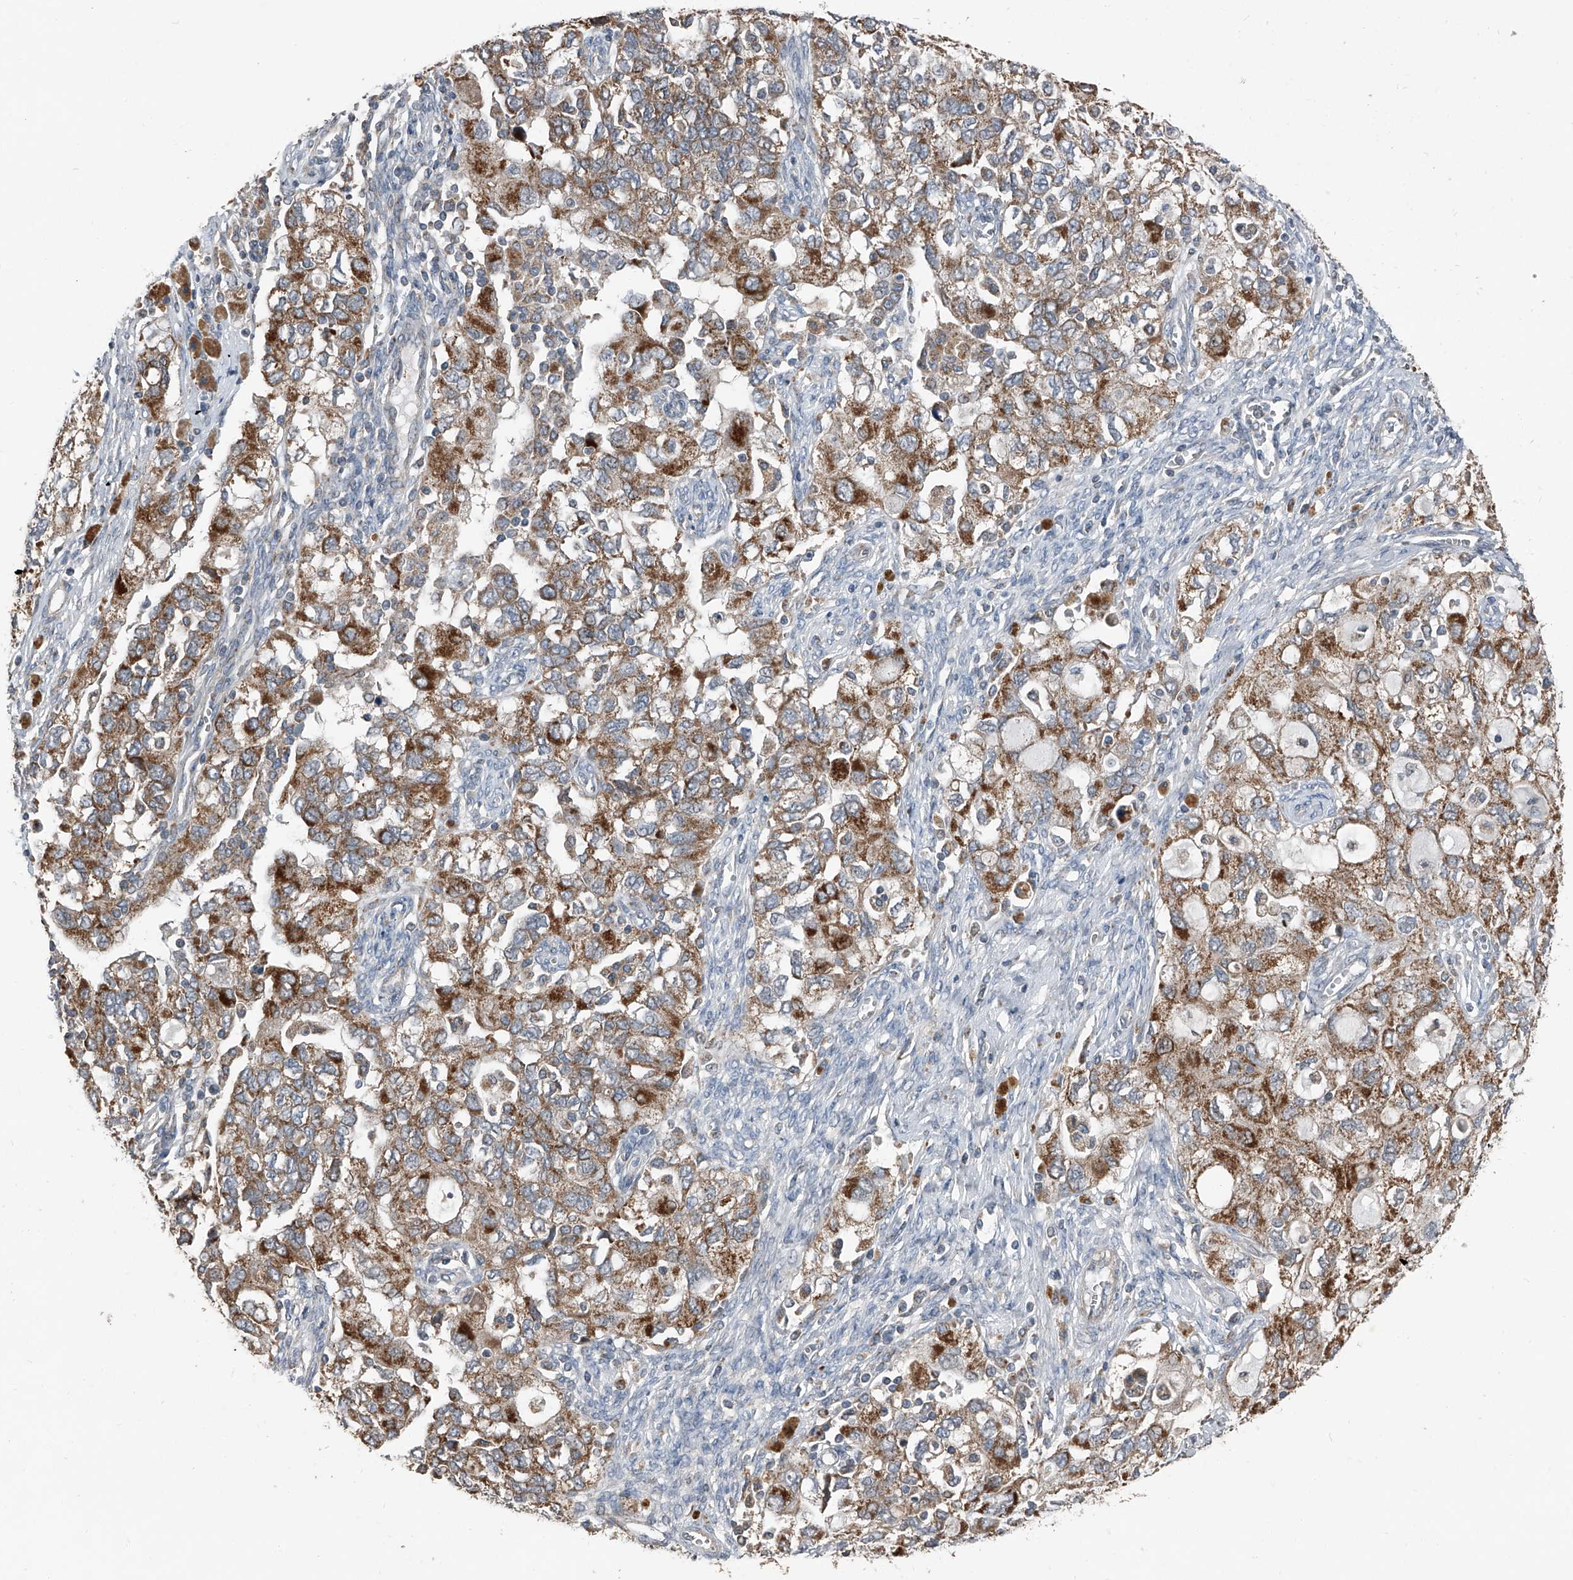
{"staining": {"intensity": "moderate", "quantity": ">75%", "location": "cytoplasmic/membranous"}, "tissue": "ovarian cancer", "cell_type": "Tumor cells", "image_type": "cancer", "snomed": [{"axis": "morphology", "description": "Carcinoma, NOS"}, {"axis": "morphology", "description": "Cystadenocarcinoma, serous, NOS"}, {"axis": "topography", "description": "Ovary"}], "caption": "An immunohistochemistry micrograph of neoplastic tissue is shown. Protein staining in brown highlights moderate cytoplasmic/membranous positivity in serous cystadenocarcinoma (ovarian) within tumor cells.", "gene": "CHRNA7", "patient": {"sex": "female", "age": 69}}